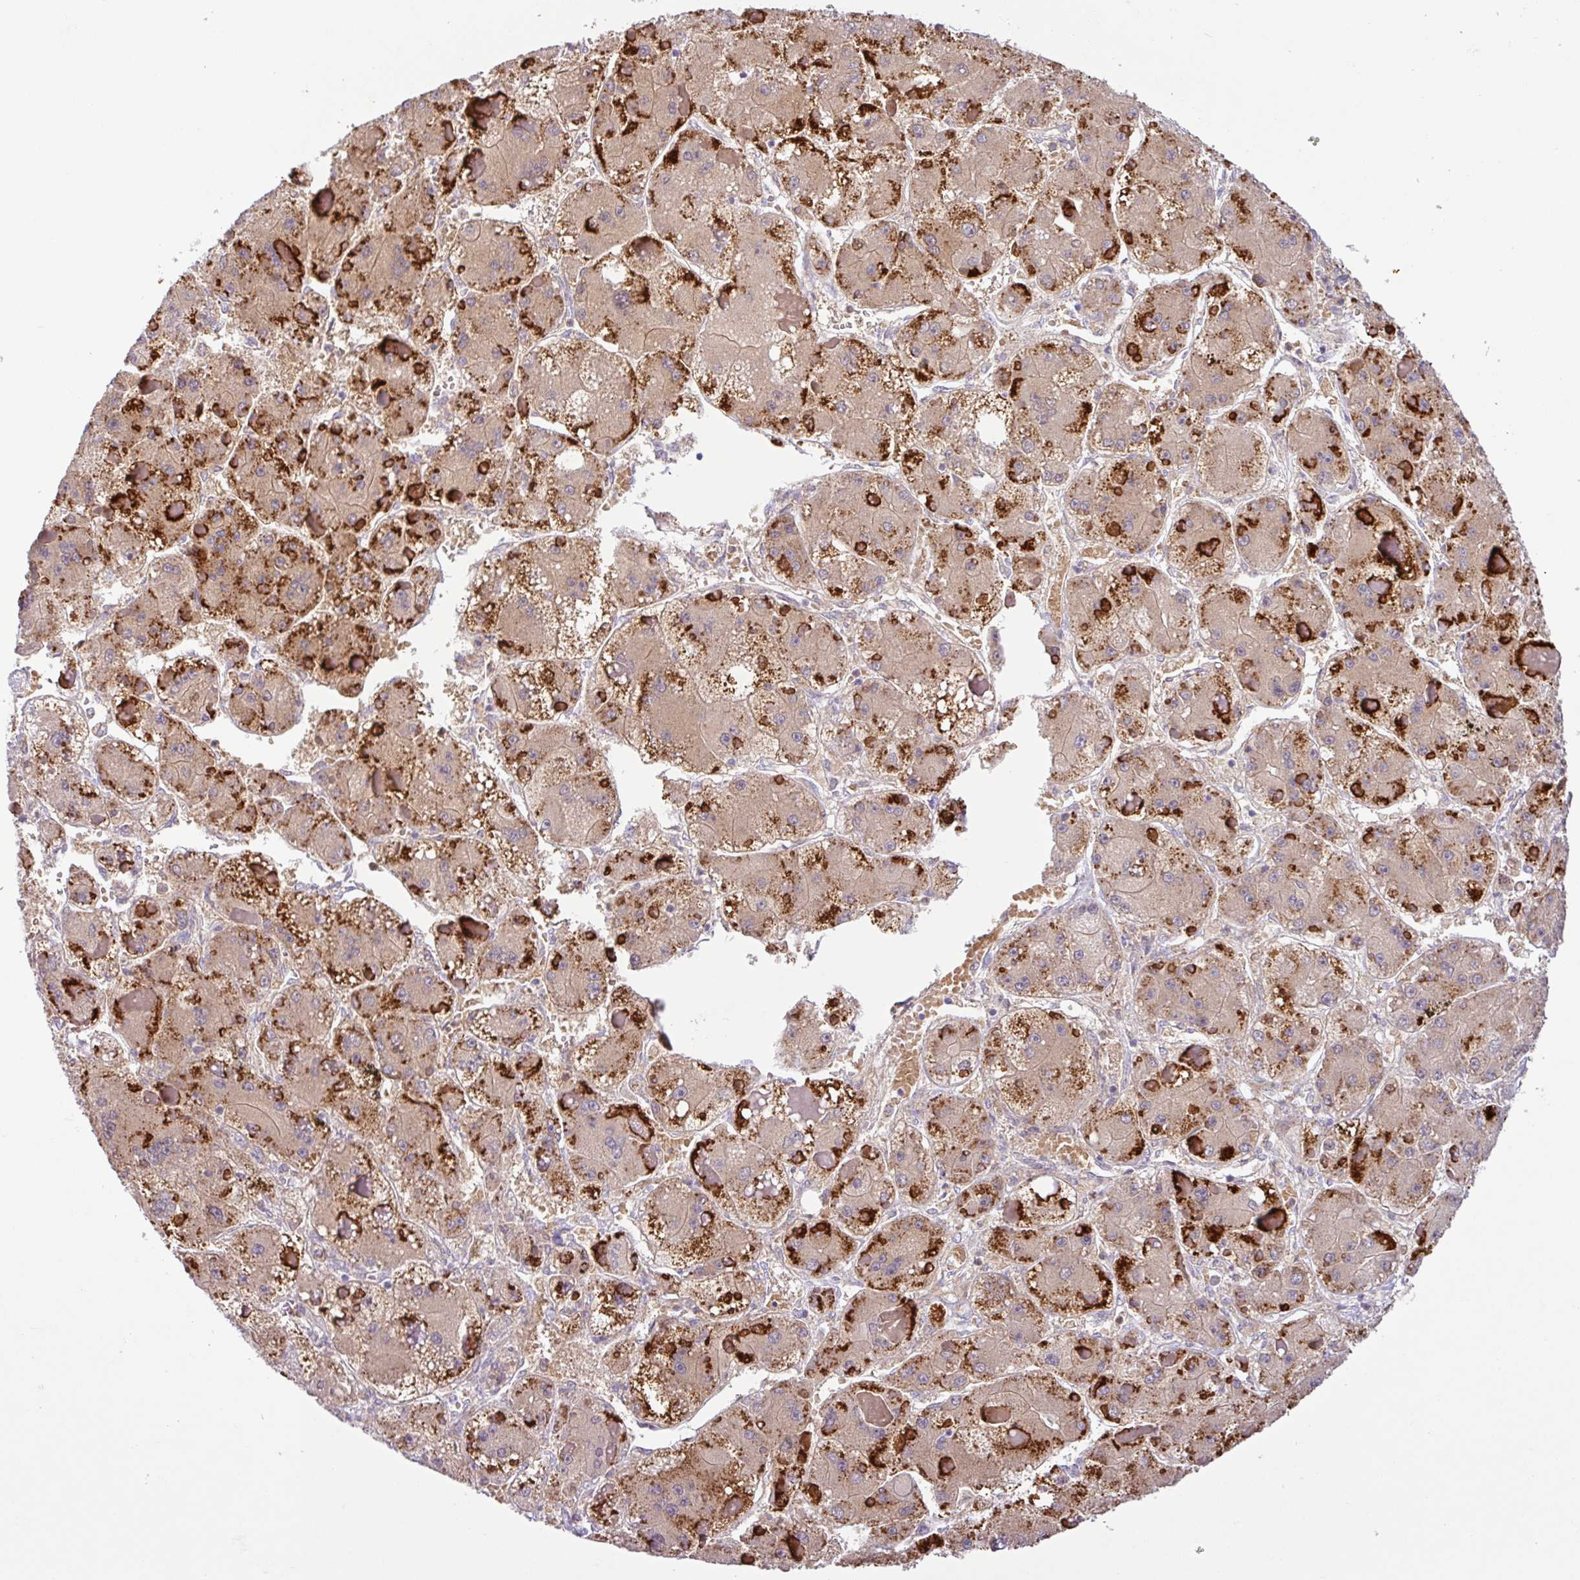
{"staining": {"intensity": "strong", "quantity": "25%-75%", "location": "cytoplasmic/membranous"}, "tissue": "liver cancer", "cell_type": "Tumor cells", "image_type": "cancer", "snomed": [{"axis": "morphology", "description": "Carcinoma, Hepatocellular, NOS"}, {"axis": "topography", "description": "Liver"}], "caption": "Protein staining displays strong cytoplasmic/membranous positivity in about 25%-75% of tumor cells in liver cancer. Ihc stains the protein in brown and the nuclei are stained blue.", "gene": "TONSL", "patient": {"sex": "female", "age": 73}}